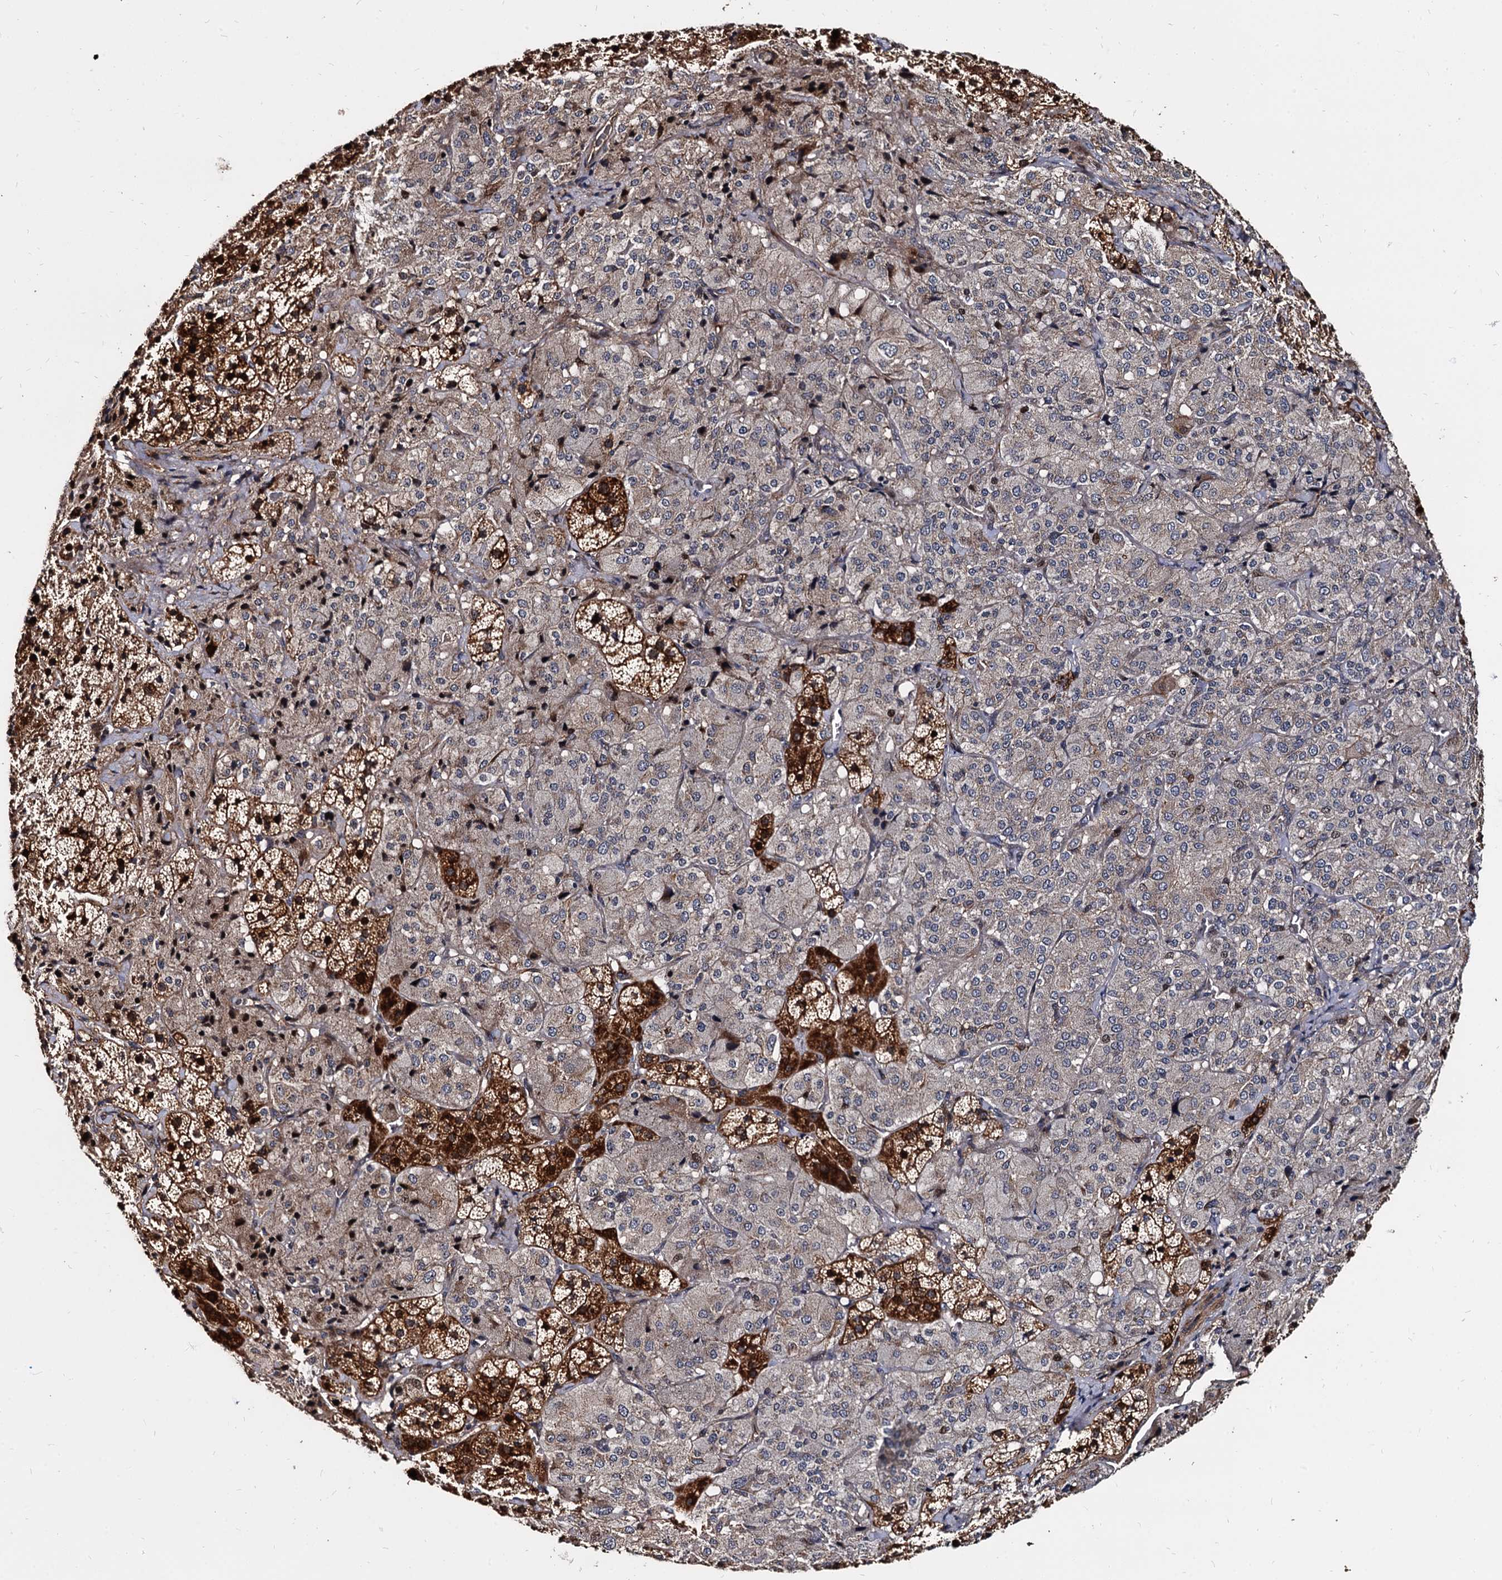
{"staining": {"intensity": "moderate", "quantity": "25%-75%", "location": "cytoplasmic/membranous,nuclear"}, "tissue": "adrenal gland", "cell_type": "Glandular cells", "image_type": "normal", "snomed": [{"axis": "morphology", "description": "Normal tissue, NOS"}, {"axis": "topography", "description": "Adrenal gland"}], "caption": "Immunohistochemical staining of benign human adrenal gland reveals moderate cytoplasmic/membranous,nuclear protein positivity in approximately 25%-75% of glandular cells. Nuclei are stained in blue.", "gene": "WWC3", "patient": {"sex": "female", "age": 44}}